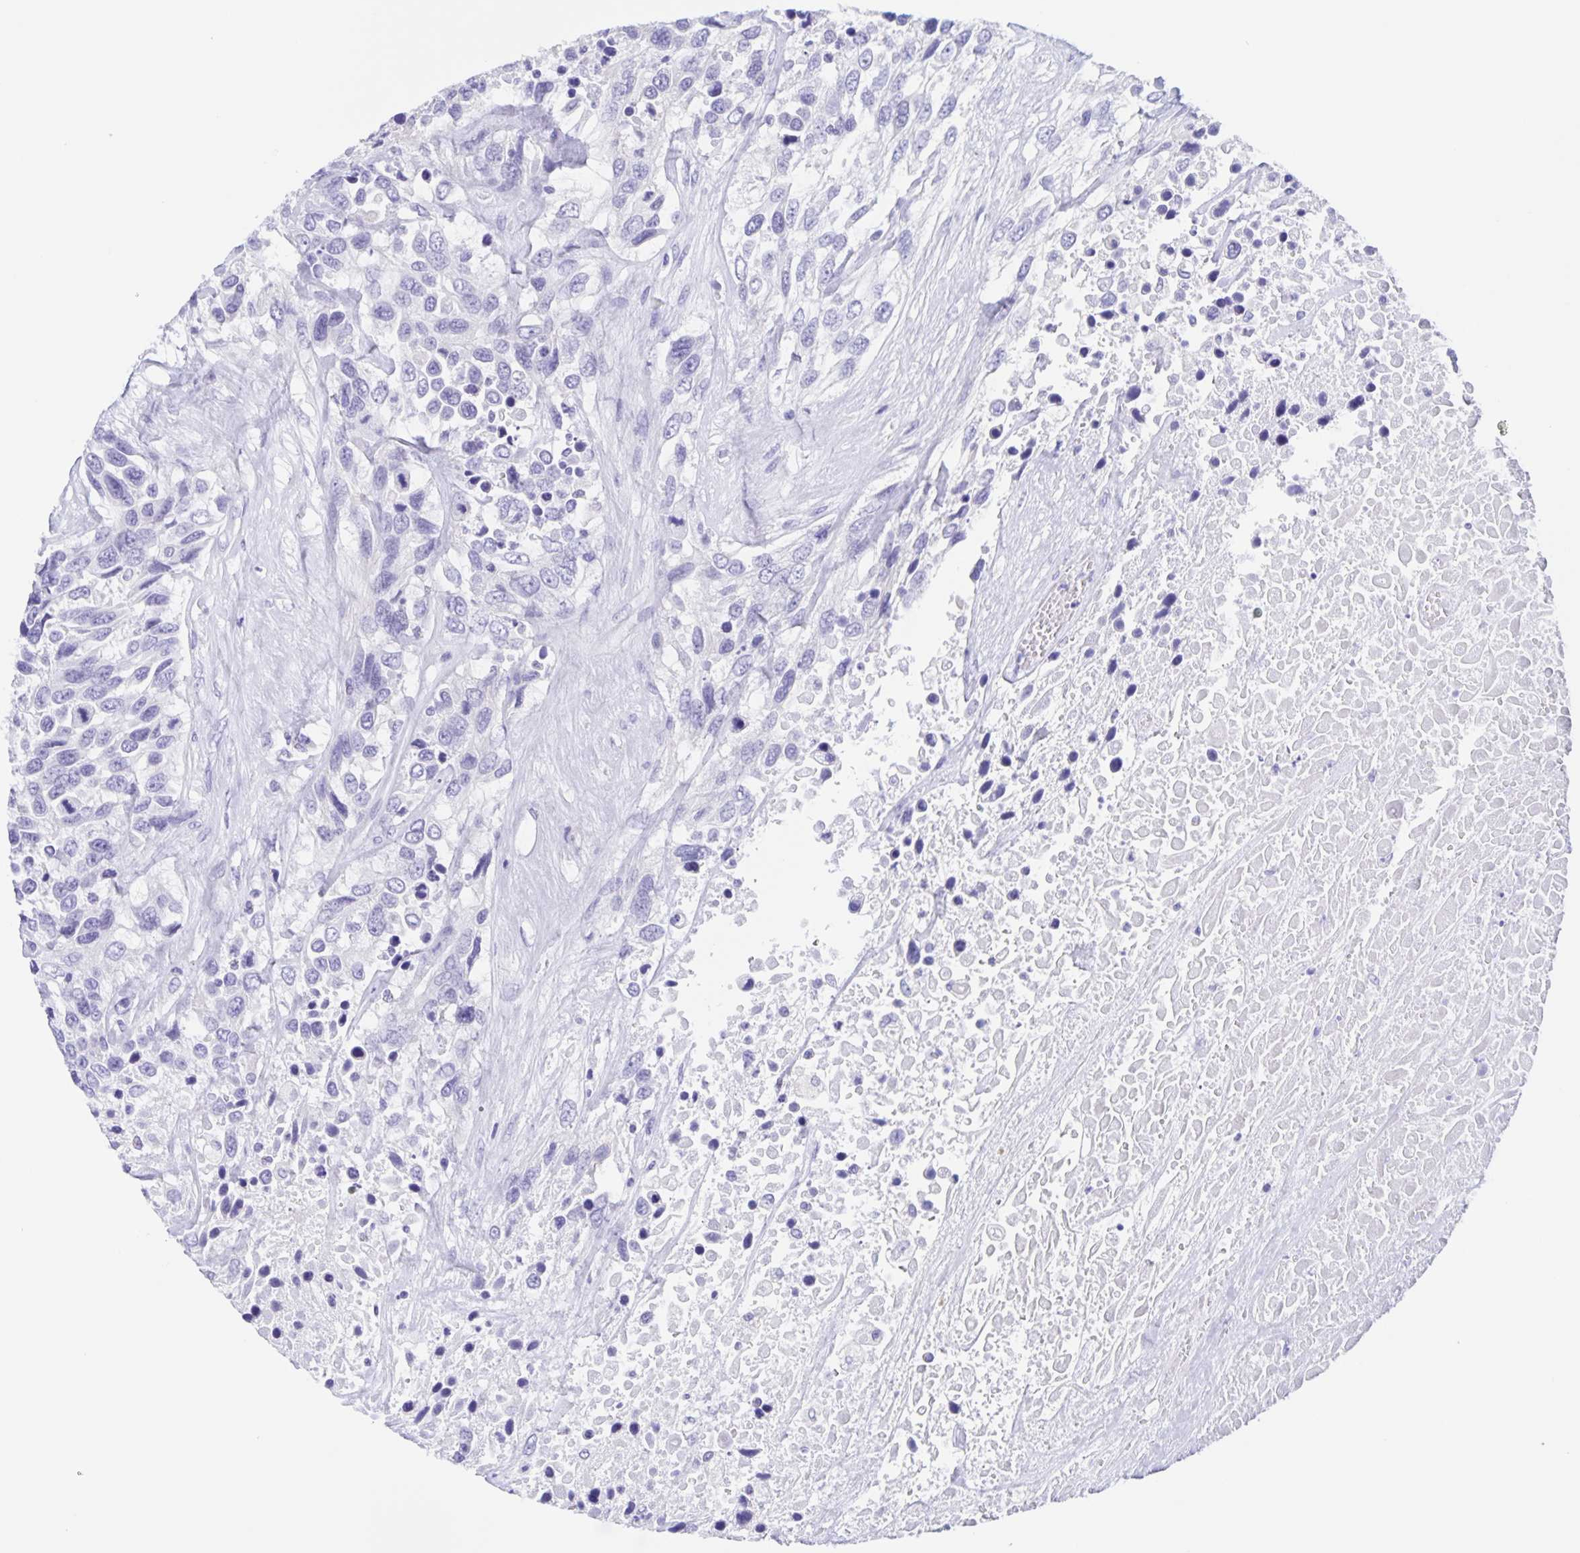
{"staining": {"intensity": "negative", "quantity": "none", "location": "none"}, "tissue": "urothelial cancer", "cell_type": "Tumor cells", "image_type": "cancer", "snomed": [{"axis": "morphology", "description": "Urothelial carcinoma, High grade"}, {"axis": "topography", "description": "Urinary bladder"}], "caption": "High power microscopy photomicrograph of an immunohistochemistry (IHC) photomicrograph of high-grade urothelial carcinoma, revealing no significant expression in tumor cells.", "gene": "TGIF2LX", "patient": {"sex": "female", "age": 70}}